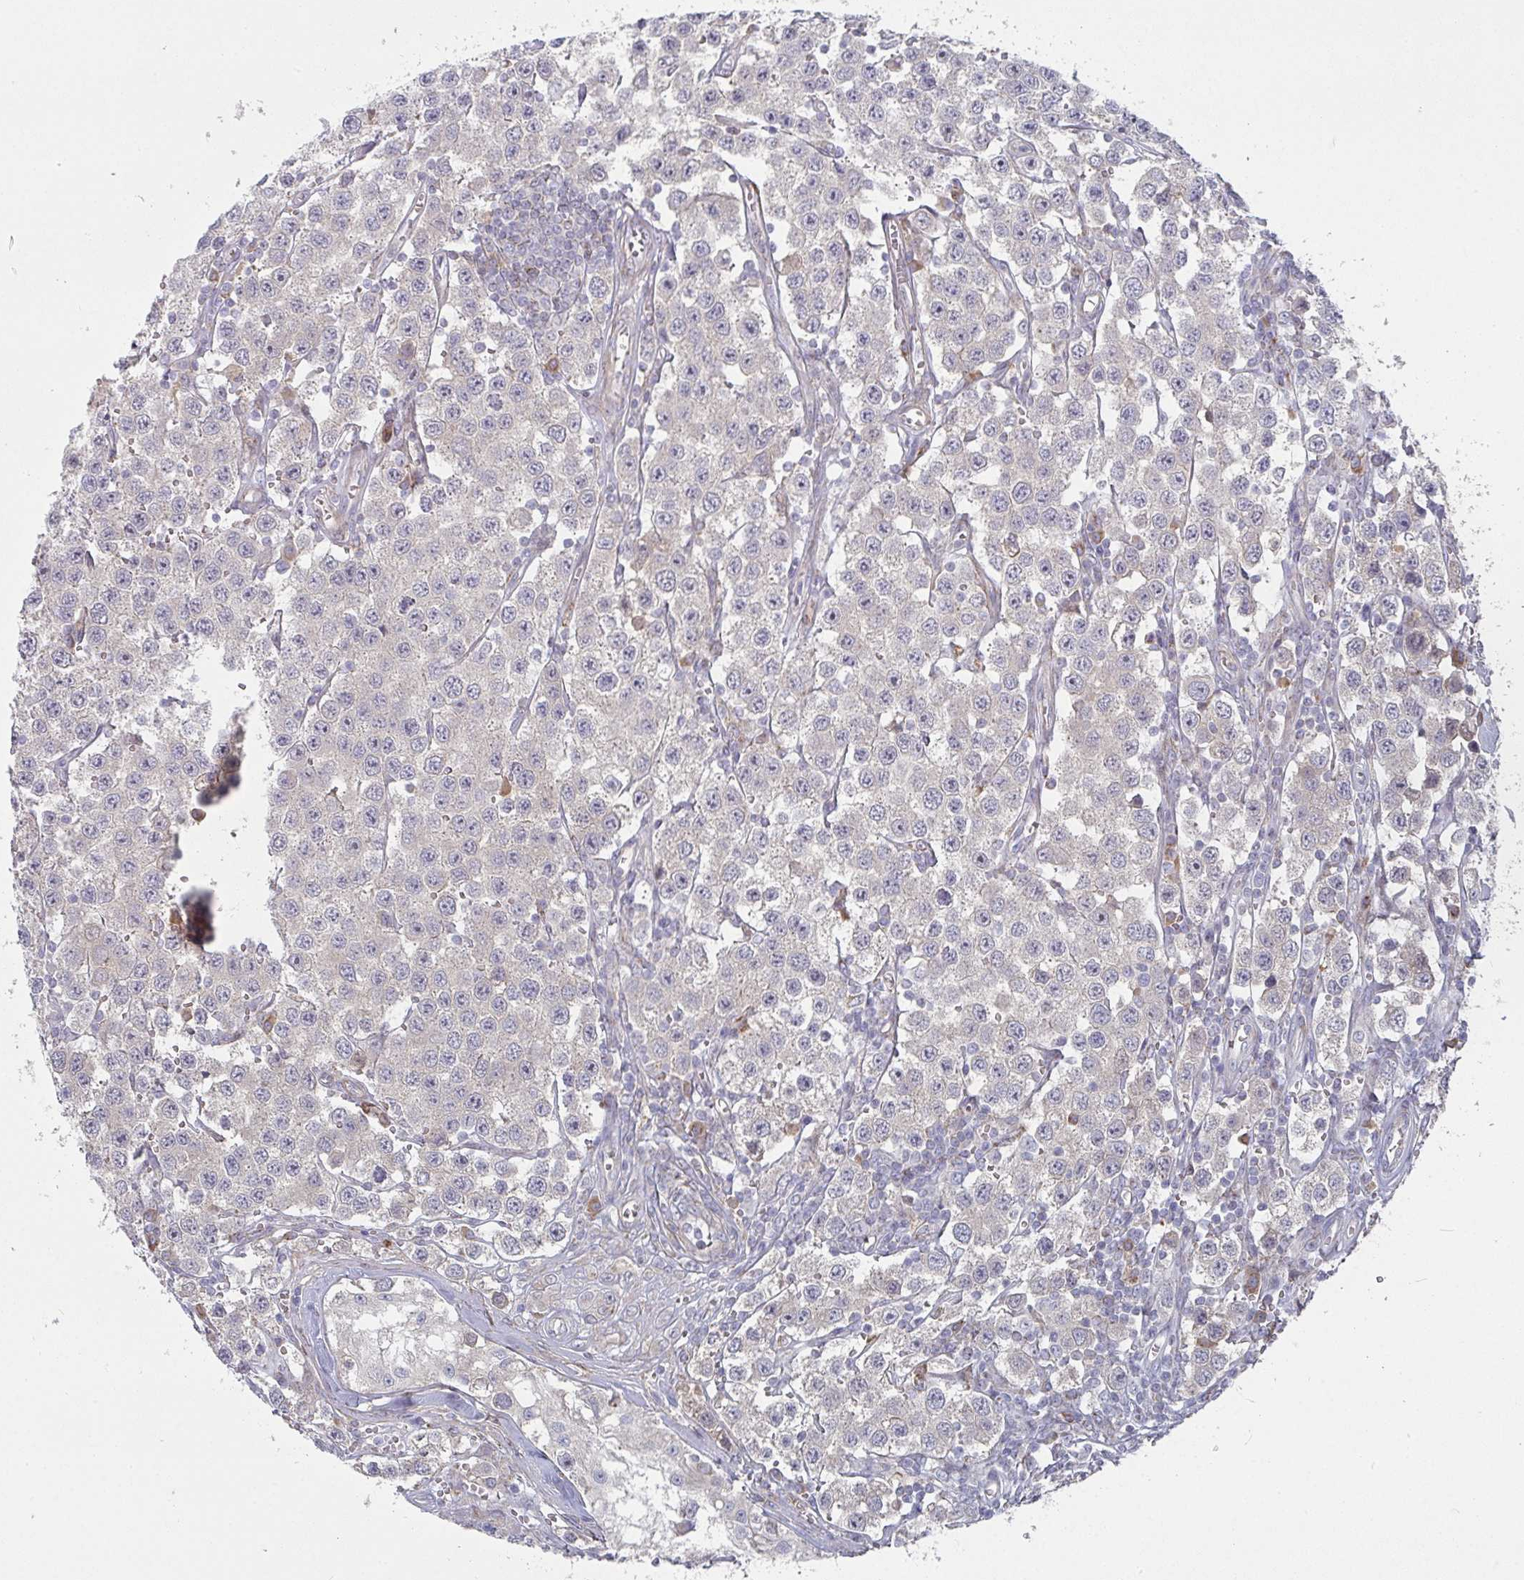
{"staining": {"intensity": "negative", "quantity": "none", "location": "none"}, "tissue": "testis cancer", "cell_type": "Tumor cells", "image_type": "cancer", "snomed": [{"axis": "morphology", "description": "Seminoma, NOS"}, {"axis": "topography", "description": "Testis"}], "caption": "DAB (3,3'-diaminobenzidine) immunohistochemical staining of seminoma (testis) demonstrates no significant expression in tumor cells.", "gene": "RHEBL1", "patient": {"sex": "male", "age": 34}}